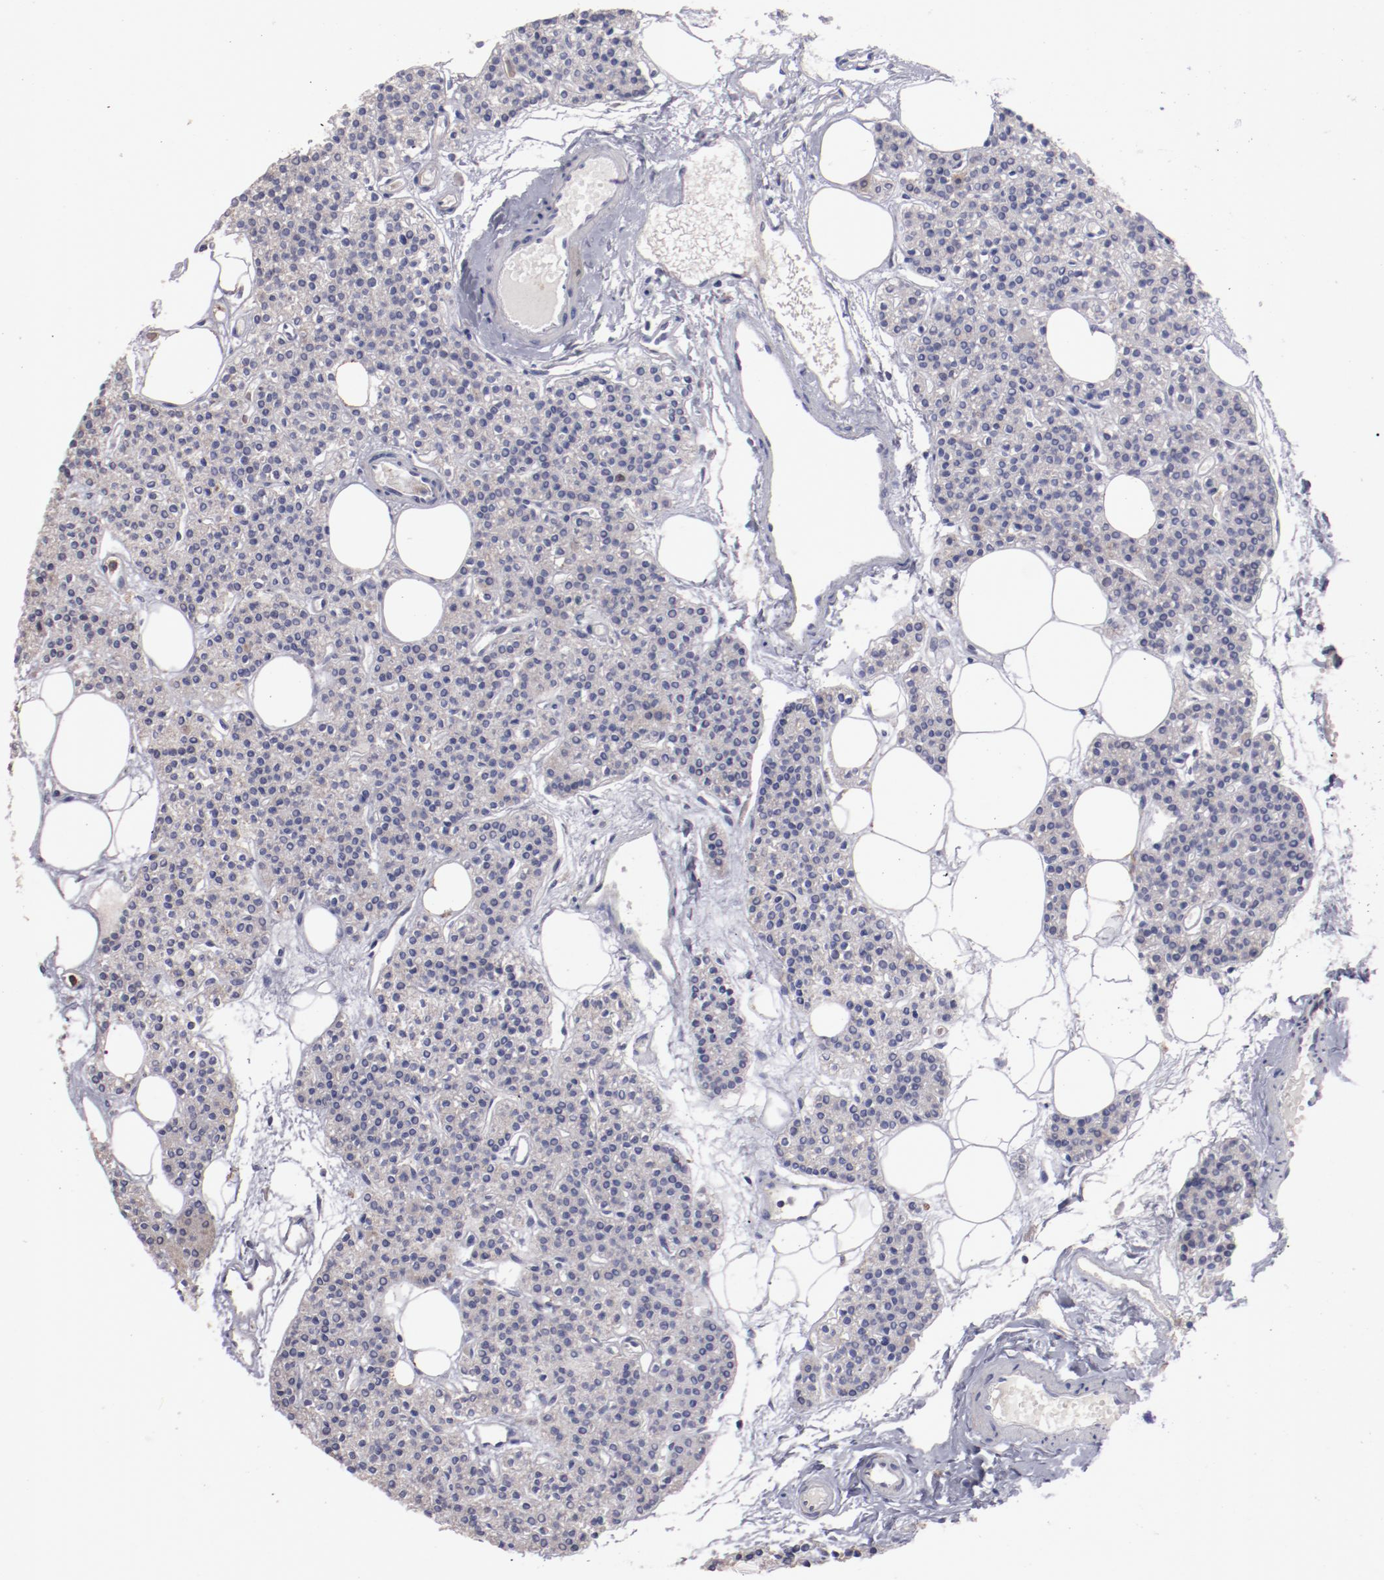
{"staining": {"intensity": "moderate", "quantity": ">75%", "location": "cytoplasmic/membranous"}, "tissue": "parathyroid gland", "cell_type": "Glandular cells", "image_type": "normal", "snomed": [{"axis": "morphology", "description": "Normal tissue, NOS"}, {"axis": "topography", "description": "Parathyroid gland"}], "caption": "DAB immunohistochemical staining of unremarkable human parathyroid gland displays moderate cytoplasmic/membranous protein staining in about >75% of glandular cells.", "gene": "FGR", "patient": {"sex": "male", "age": 24}}